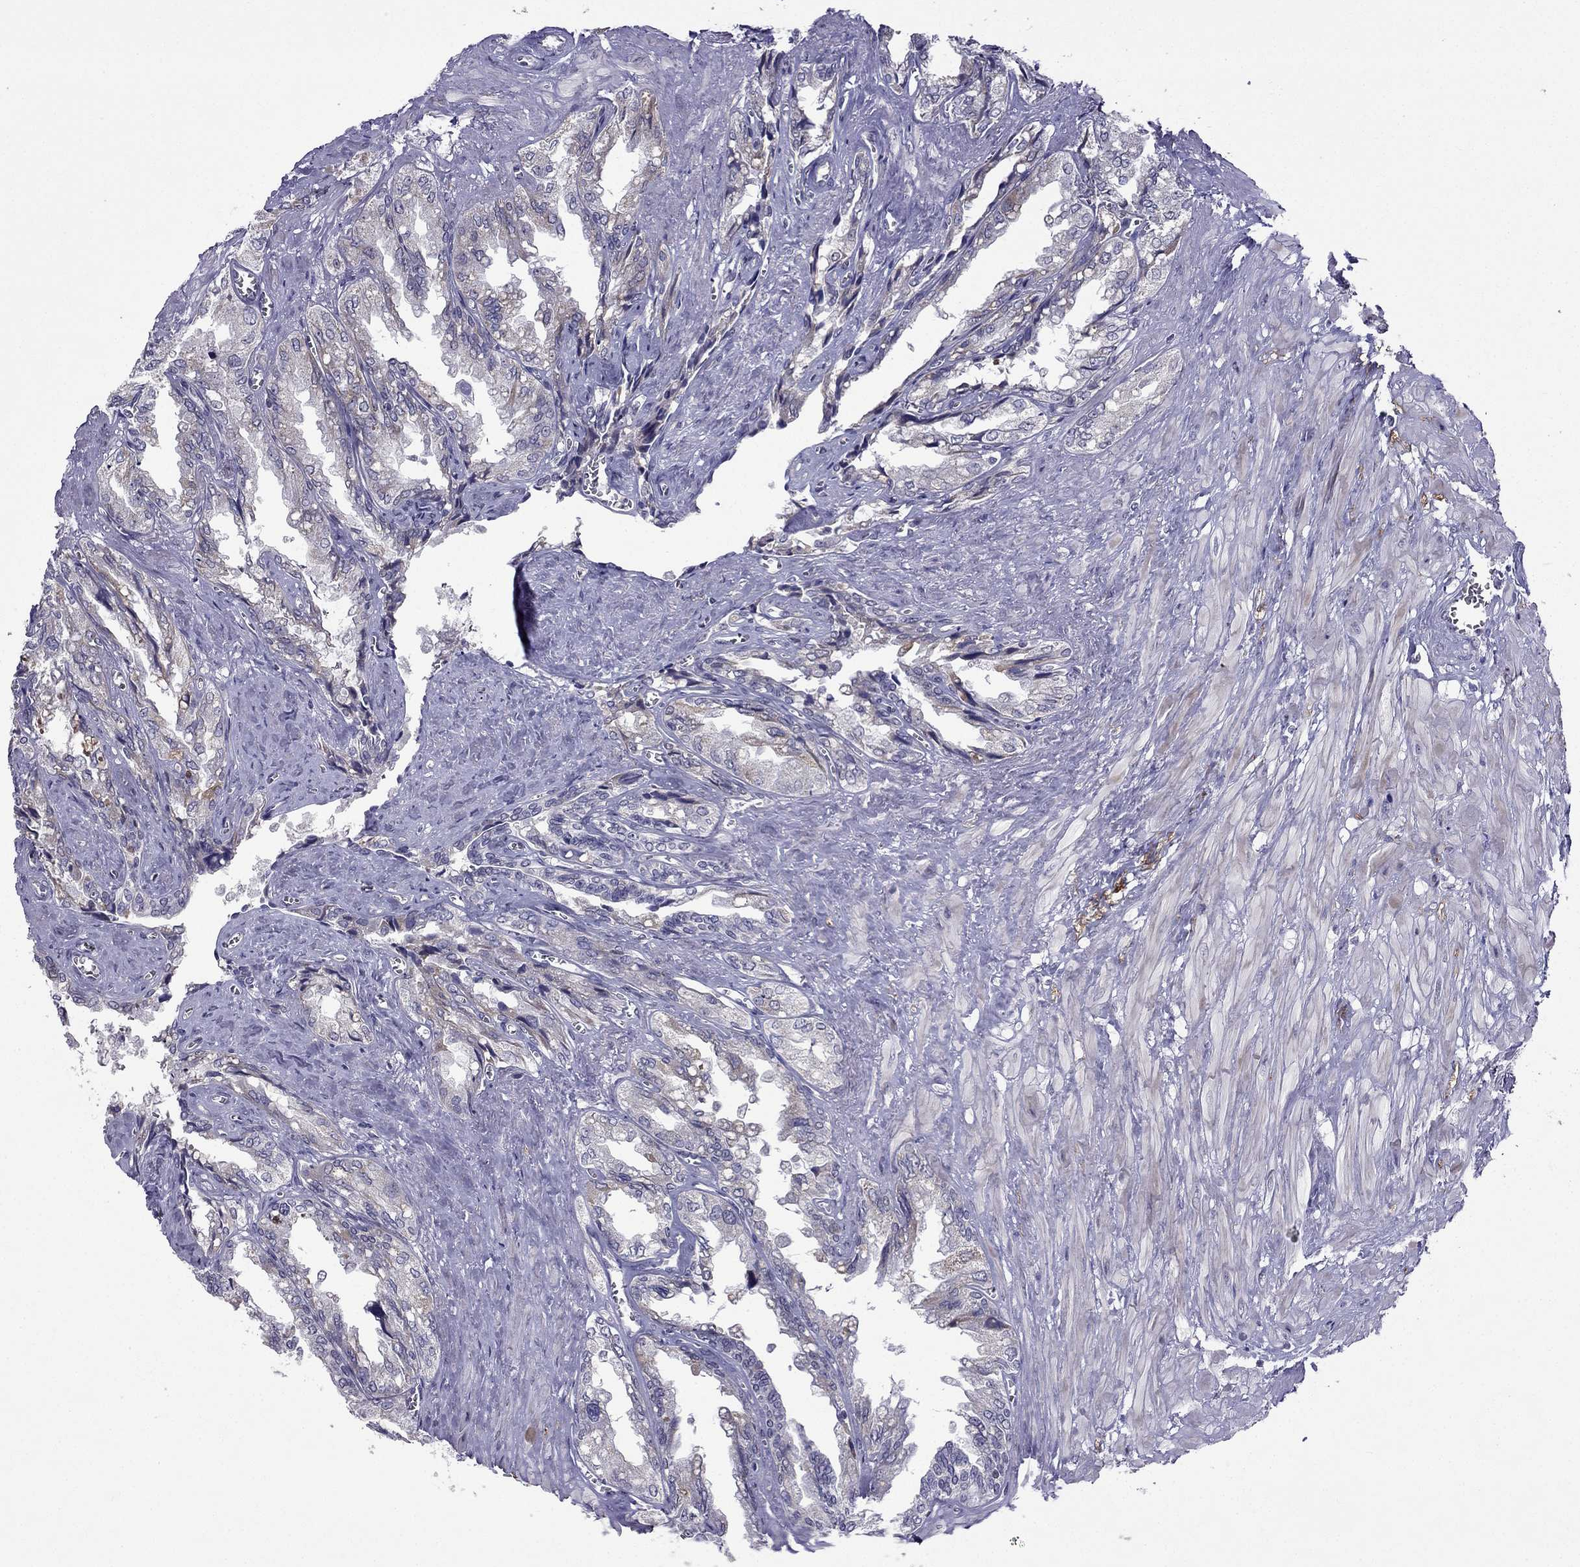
{"staining": {"intensity": "negative", "quantity": "none", "location": "none"}, "tissue": "seminal vesicle", "cell_type": "Glandular cells", "image_type": "normal", "snomed": [{"axis": "morphology", "description": "Normal tissue, NOS"}, {"axis": "topography", "description": "Seminal veicle"}], "caption": "This is an immunohistochemistry (IHC) photomicrograph of unremarkable human seminal vesicle. There is no positivity in glandular cells.", "gene": "SLC6A2", "patient": {"sex": "male", "age": 67}}